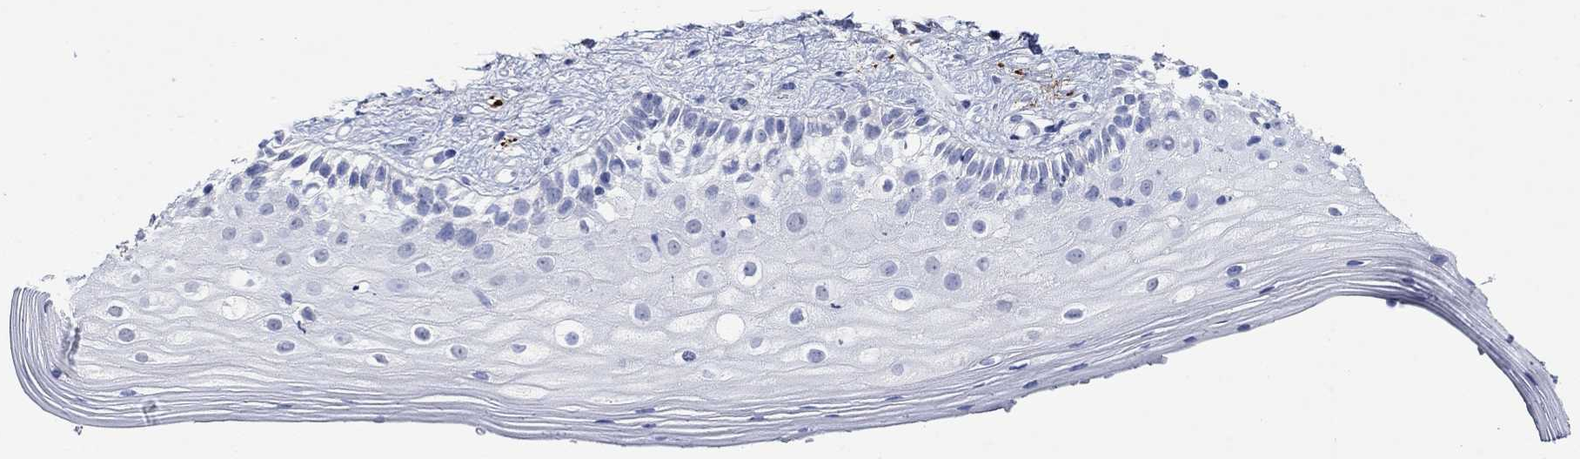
{"staining": {"intensity": "negative", "quantity": "none", "location": "none"}, "tissue": "vagina", "cell_type": "Squamous epithelial cells", "image_type": "normal", "snomed": [{"axis": "morphology", "description": "Normal tissue, NOS"}, {"axis": "topography", "description": "Vagina"}], "caption": "This image is of benign vagina stained with immunohistochemistry to label a protein in brown with the nuclei are counter-stained blue. There is no positivity in squamous epithelial cells.", "gene": "P2RY6", "patient": {"sex": "female", "age": 47}}